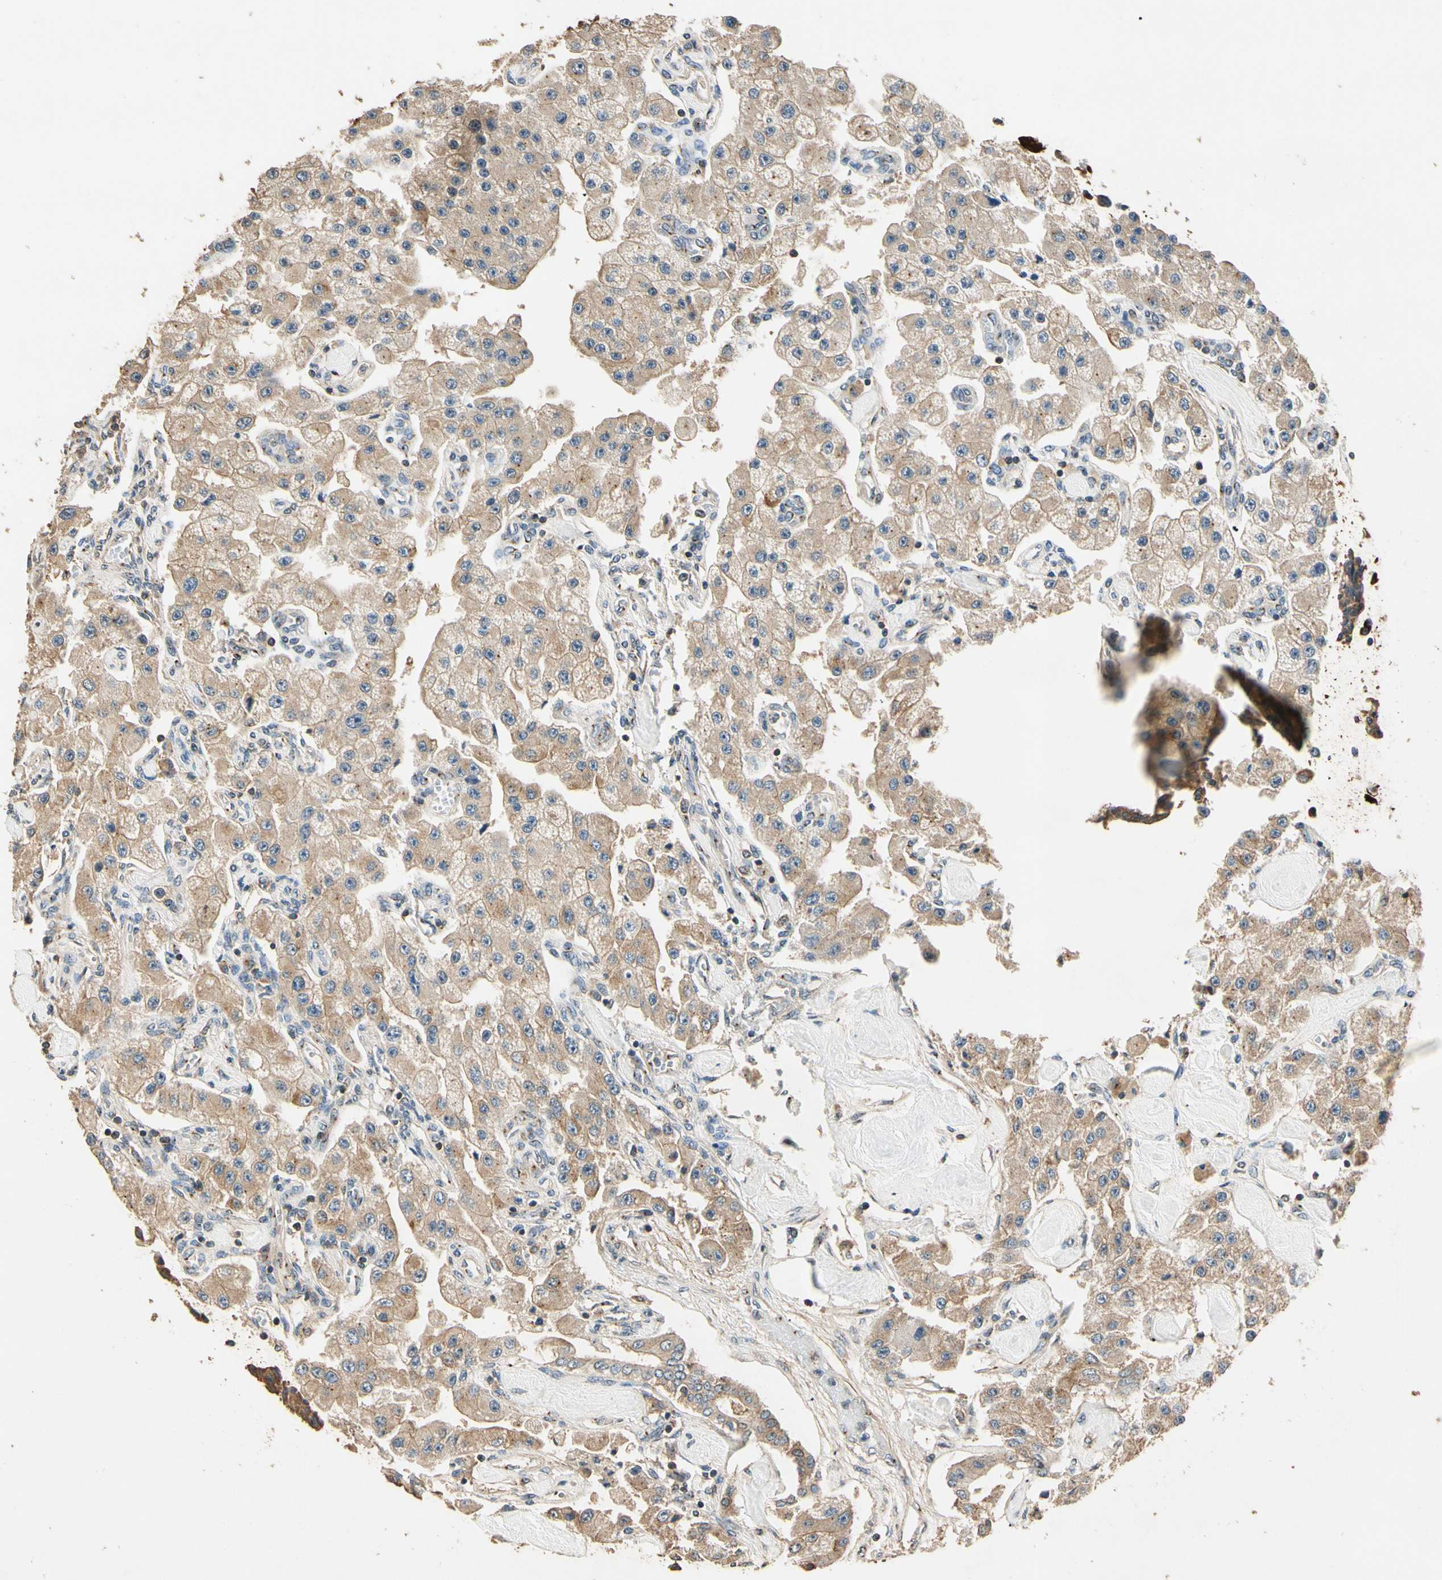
{"staining": {"intensity": "moderate", "quantity": ">75%", "location": "cytoplasmic/membranous"}, "tissue": "carcinoid", "cell_type": "Tumor cells", "image_type": "cancer", "snomed": [{"axis": "morphology", "description": "Carcinoid, malignant, NOS"}, {"axis": "topography", "description": "Pancreas"}], "caption": "Carcinoid stained with DAB (3,3'-diaminobenzidine) immunohistochemistry (IHC) exhibits medium levels of moderate cytoplasmic/membranous positivity in about >75% of tumor cells.", "gene": "AKAP9", "patient": {"sex": "male", "age": 41}}